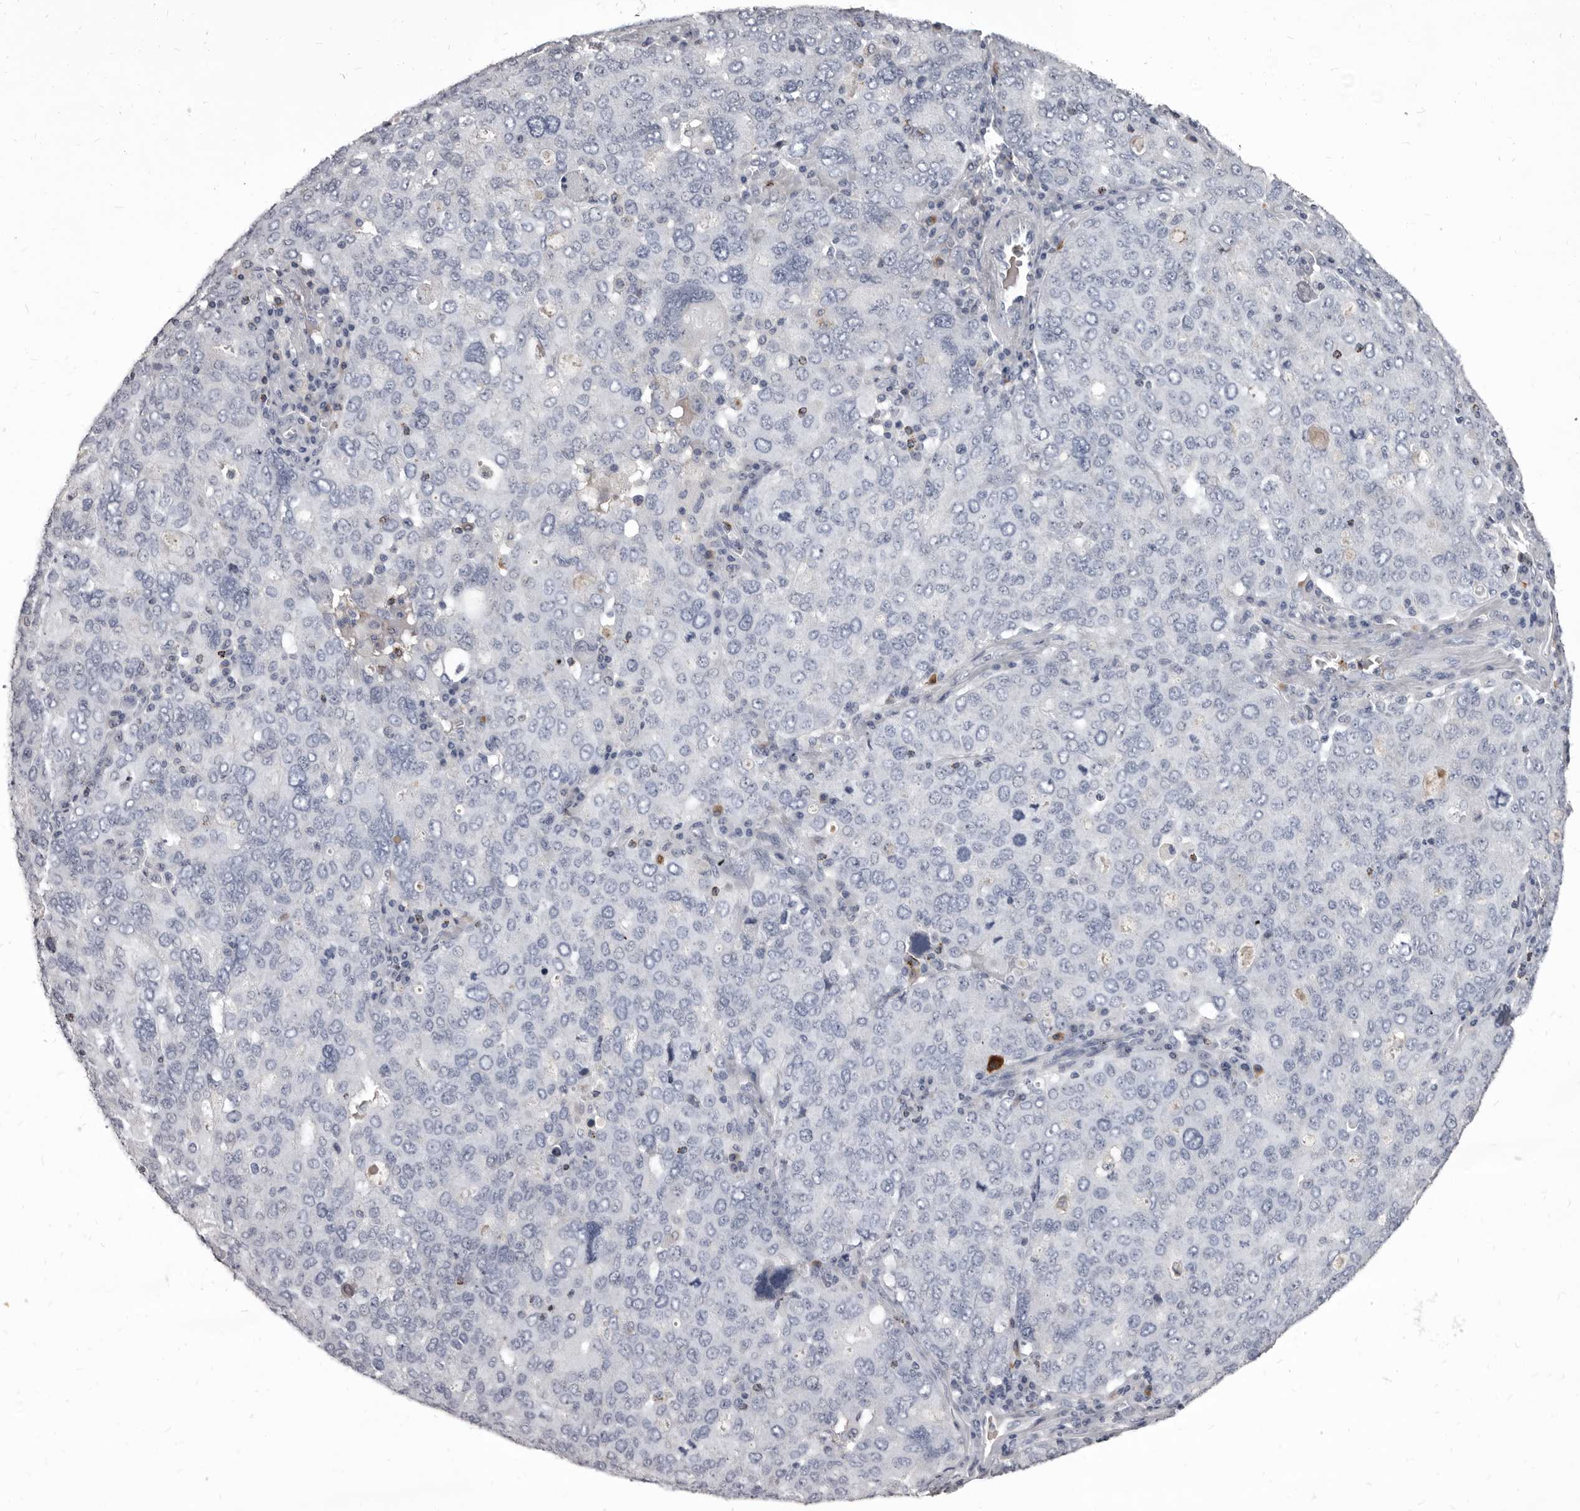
{"staining": {"intensity": "negative", "quantity": "none", "location": "none"}, "tissue": "ovarian cancer", "cell_type": "Tumor cells", "image_type": "cancer", "snomed": [{"axis": "morphology", "description": "Carcinoma, endometroid"}, {"axis": "topography", "description": "Ovary"}], "caption": "This micrograph is of ovarian cancer (endometroid carcinoma) stained with immunohistochemistry to label a protein in brown with the nuclei are counter-stained blue. There is no positivity in tumor cells.", "gene": "GZMH", "patient": {"sex": "female", "age": 62}}